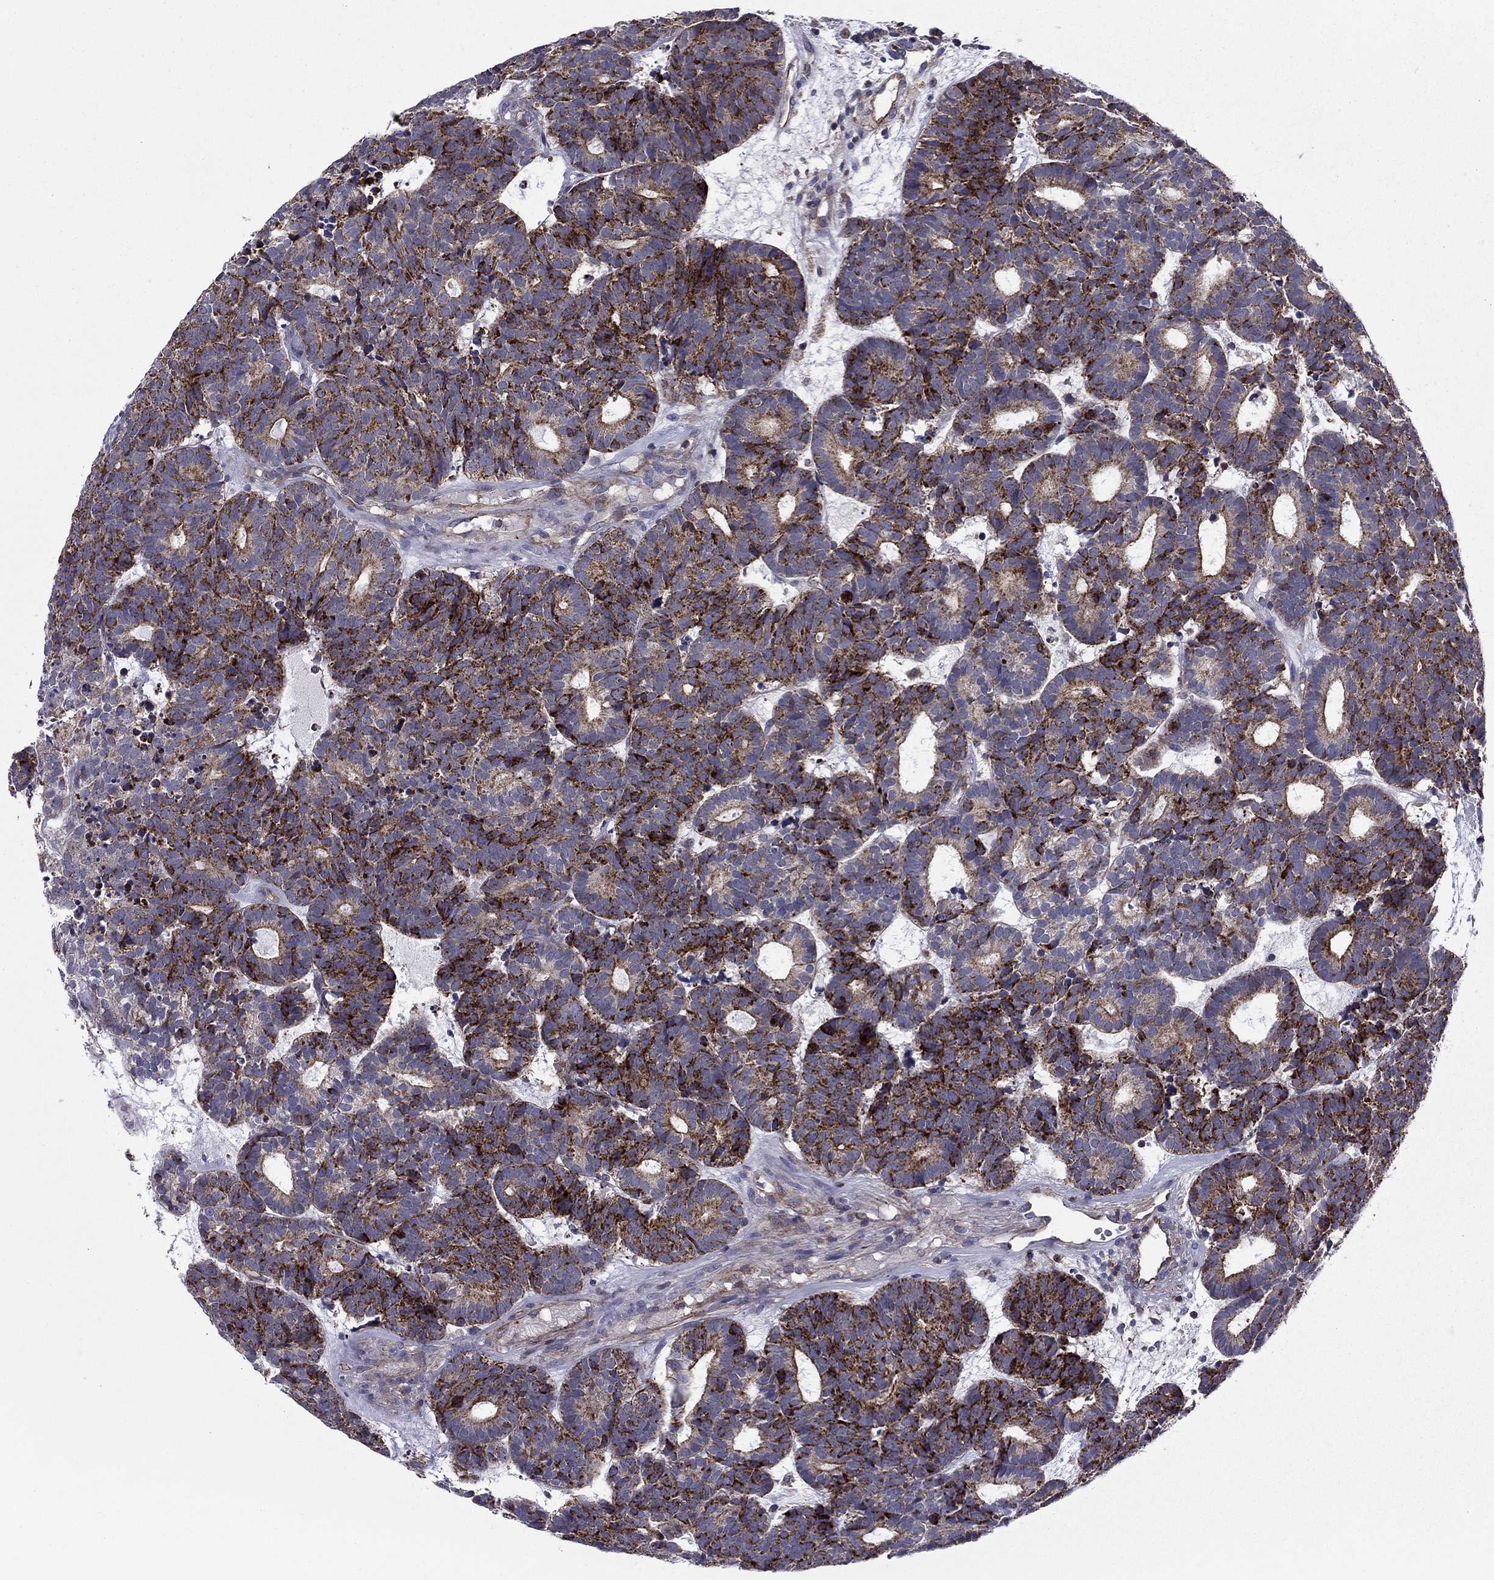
{"staining": {"intensity": "strong", "quantity": "25%-75%", "location": "cytoplasmic/membranous"}, "tissue": "head and neck cancer", "cell_type": "Tumor cells", "image_type": "cancer", "snomed": [{"axis": "morphology", "description": "Adenocarcinoma, NOS"}, {"axis": "topography", "description": "Head-Neck"}], "caption": "Protein staining of head and neck cancer (adenocarcinoma) tissue displays strong cytoplasmic/membranous staining in approximately 25%-75% of tumor cells.", "gene": "ALG6", "patient": {"sex": "female", "age": 81}}